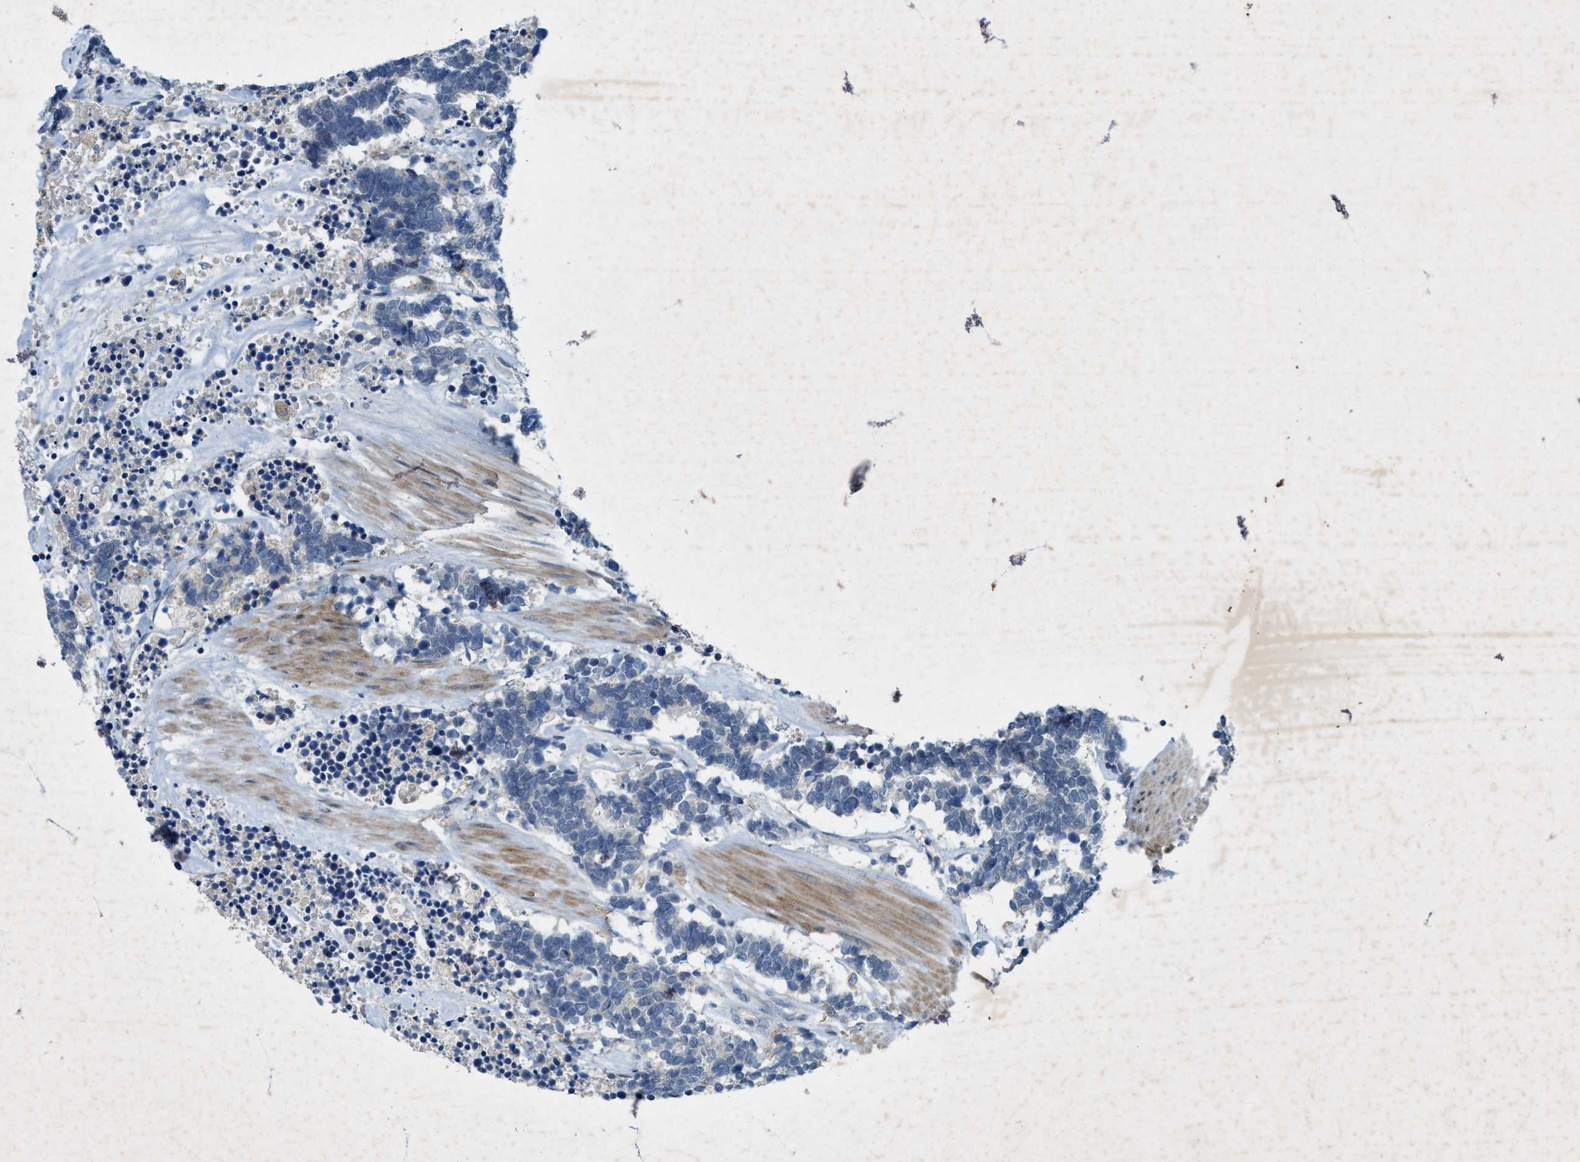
{"staining": {"intensity": "negative", "quantity": "none", "location": "none"}, "tissue": "carcinoid", "cell_type": "Tumor cells", "image_type": "cancer", "snomed": [{"axis": "morphology", "description": "Carcinoma, NOS"}, {"axis": "morphology", "description": "Carcinoid, malignant, NOS"}, {"axis": "topography", "description": "Urinary bladder"}], "caption": "Immunohistochemistry (IHC) micrograph of human carcinoma stained for a protein (brown), which exhibits no staining in tumor cells.", "gene": "URGCP", "patient": {"sex": "male", "age": 57}}